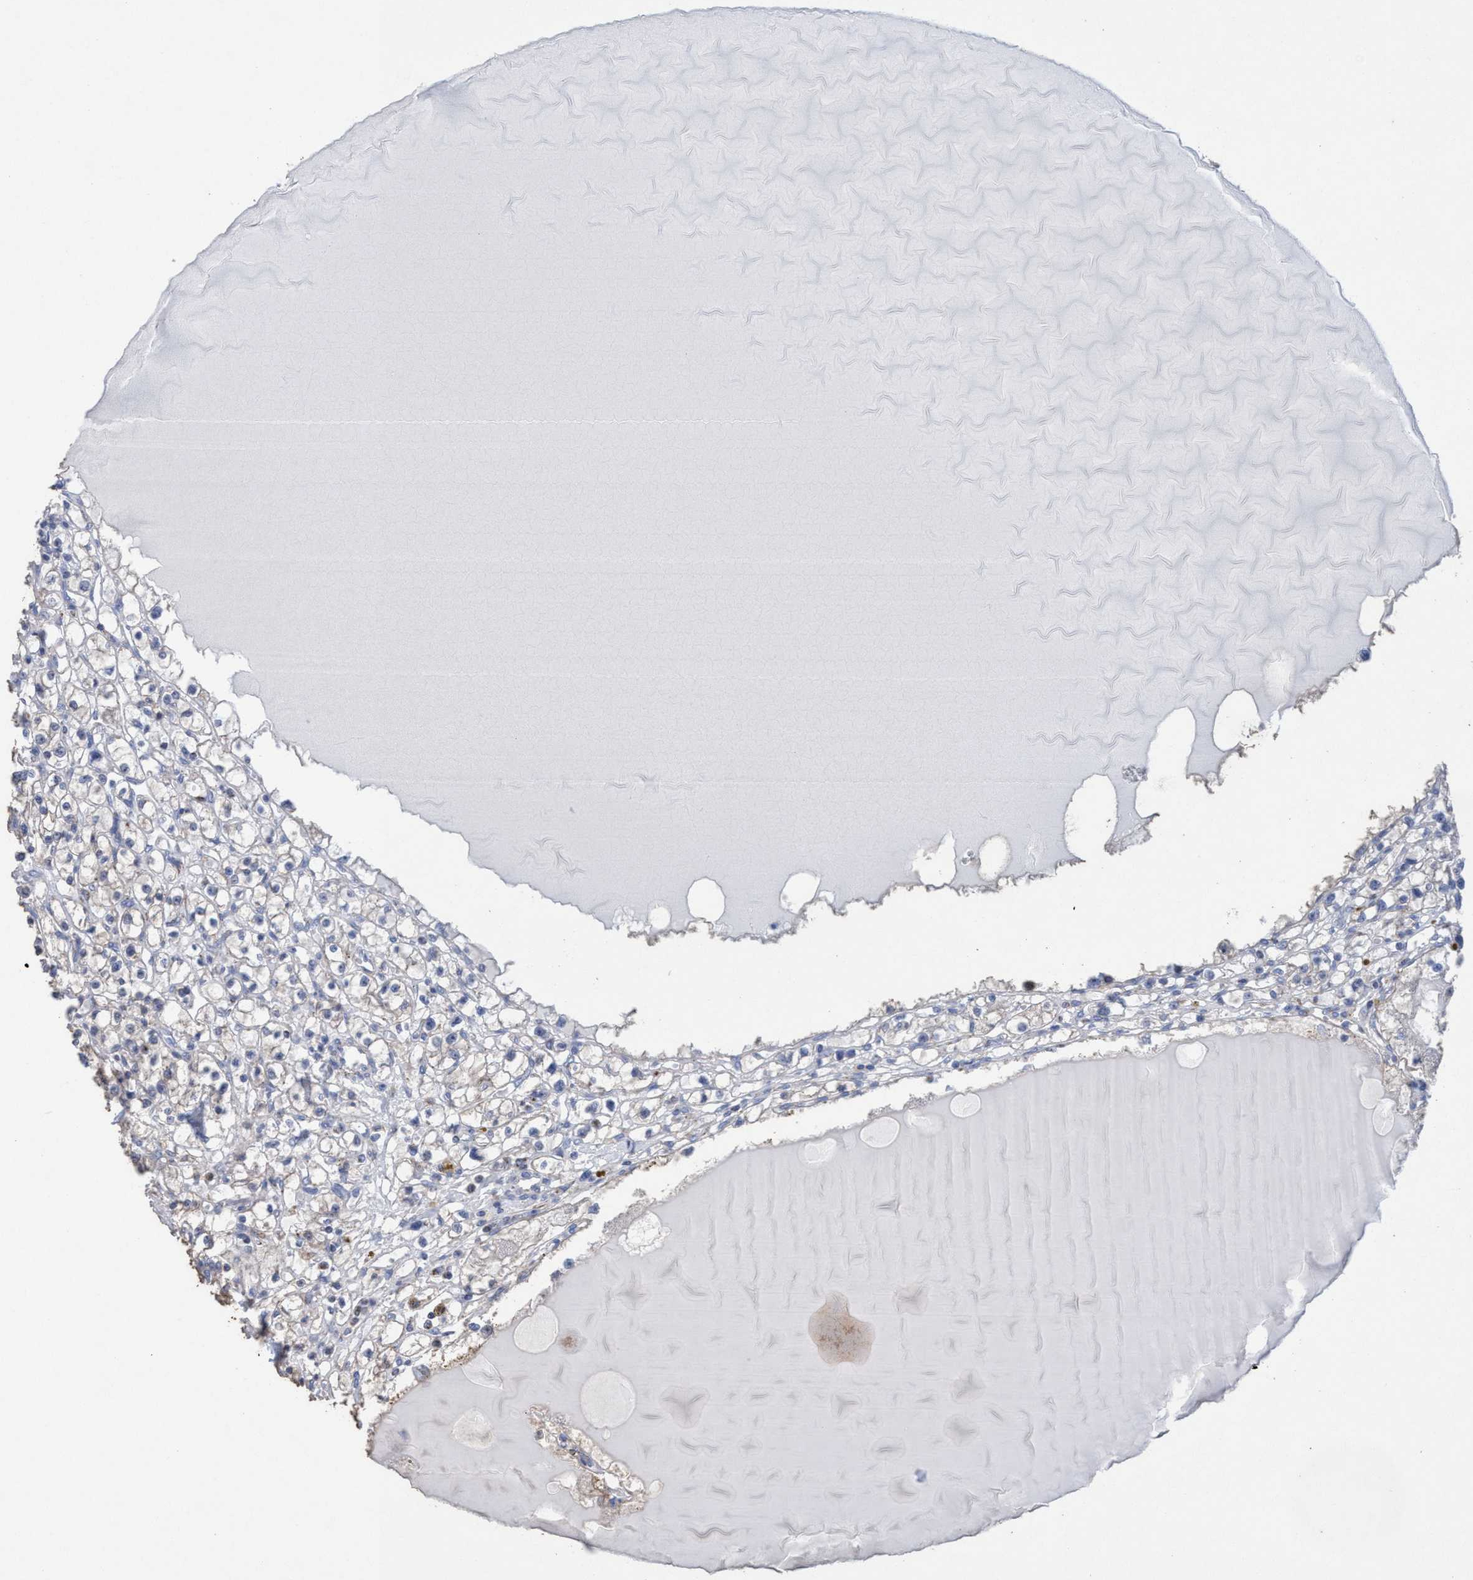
{"staining": {"intensity": "negative", "quantity": "none", "location": "none"}, "tissue": "renal cancer", "cell_type": "Tumor cells", "image_type": "cancer", "snomed": [{"axis": "morphology", "description": "Adenocarcinoma, NOS"}, {"axis": "topography", "description": "Kidney"}], "caption": "This is a micrograph of IHC staining of renal adenocarcinoma, which shows no staining in tumor cells. The staining is performed using DAB brown chromogen with nuclei counter-stained in using hematoxylin.", "gene": "RSAD1", "patient": {"sex": "male", "age": 56}}